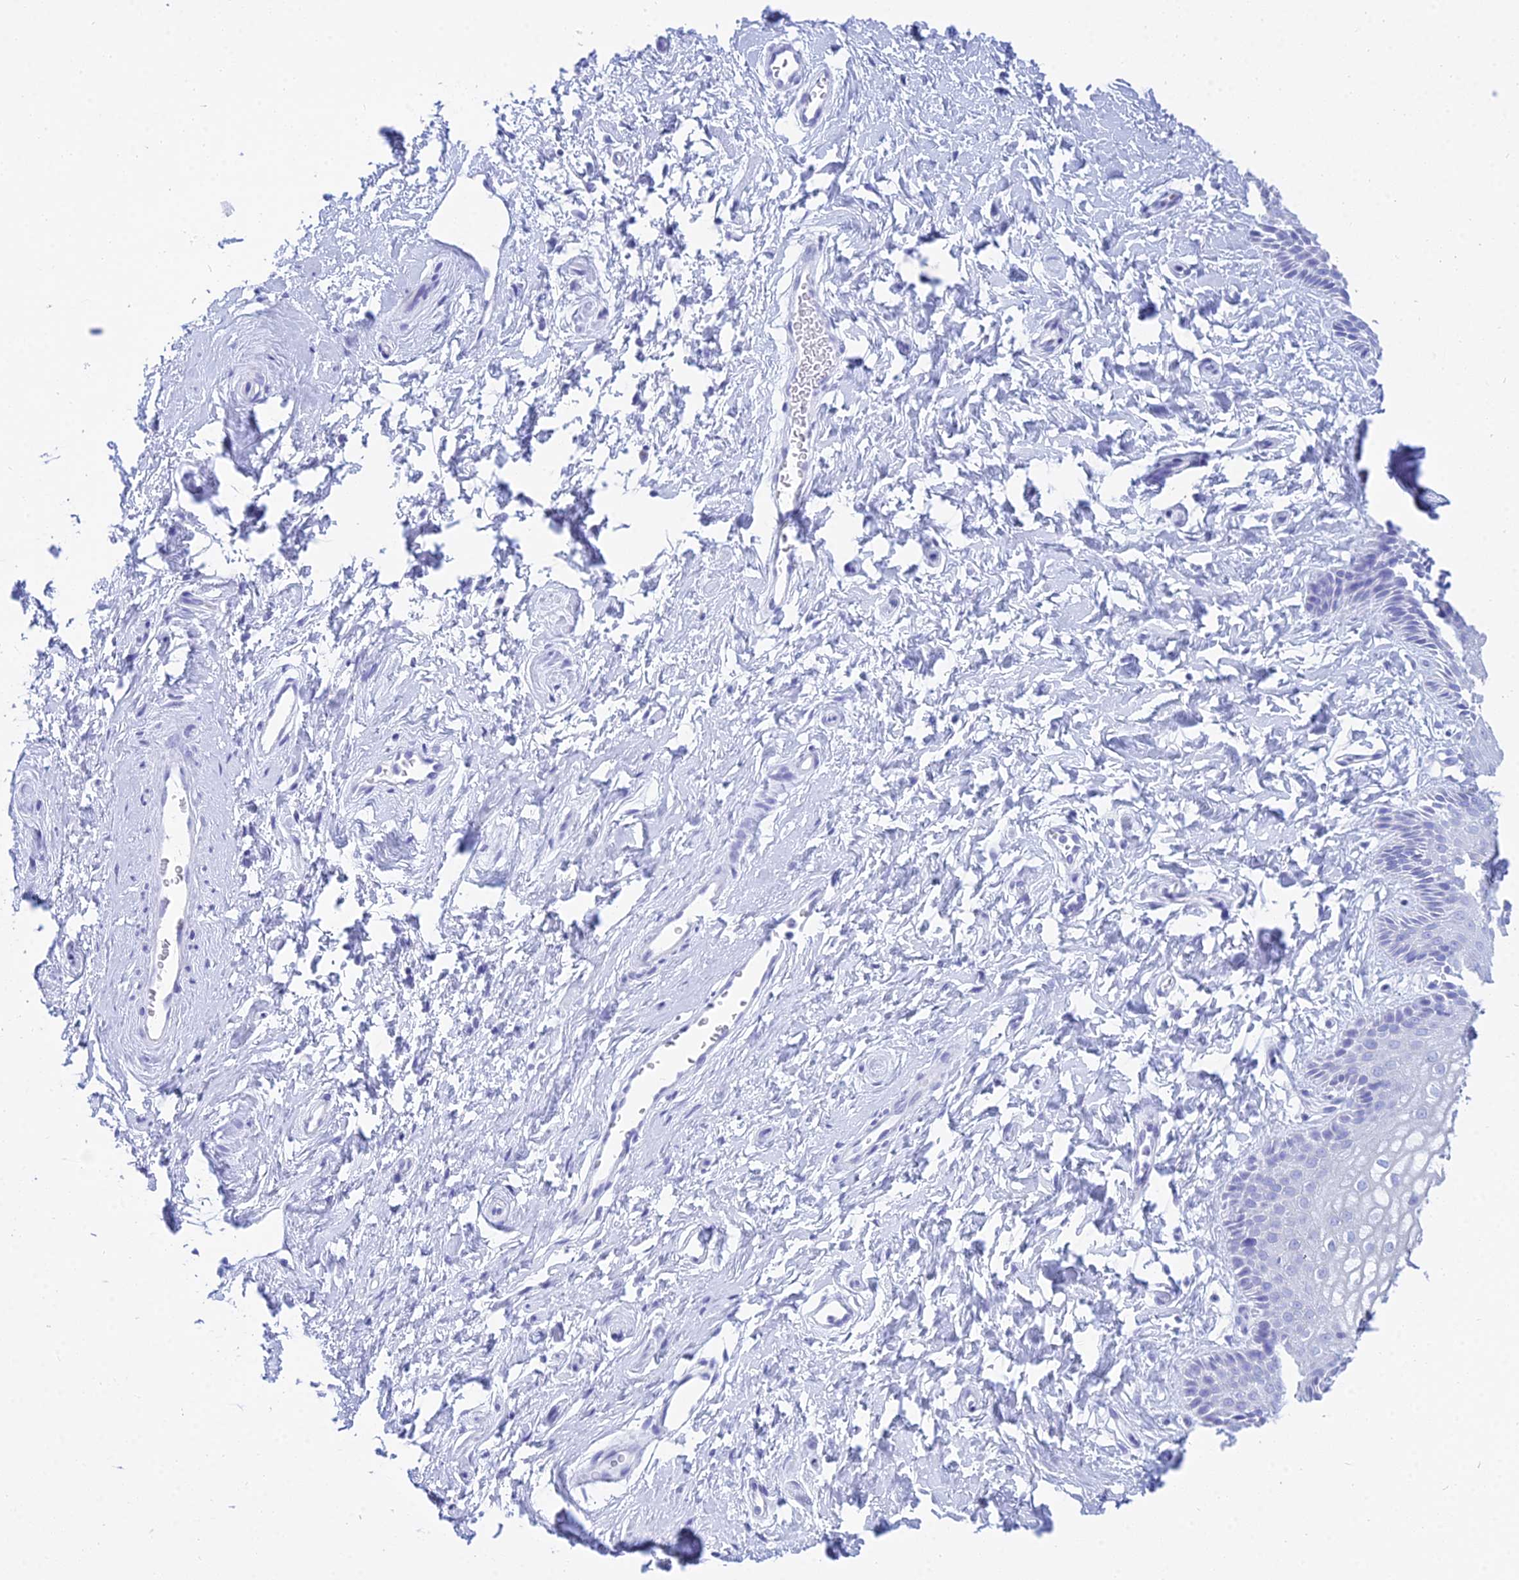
{"staining": {"intensity": "negative", "quantity": "none", "location": "none"}, "tissue": "vagina", "cell_type": "Squamous epithelial cells", "image_type": "normal", "snomed": [{"axis": "morphology", "description": "Normal tissue, NOS"}, {"axis": "topography", "description": "Vagina"}, {"axis": "topography", "description": "Cervix"}], "caption": "Photomicrograph shows no protein expression in squamous epithelial cells of unremarkable vagina. Nuclei are stained in blue.", "gene": "PATE4", "patient": {"sex": "female", "age": 40}}